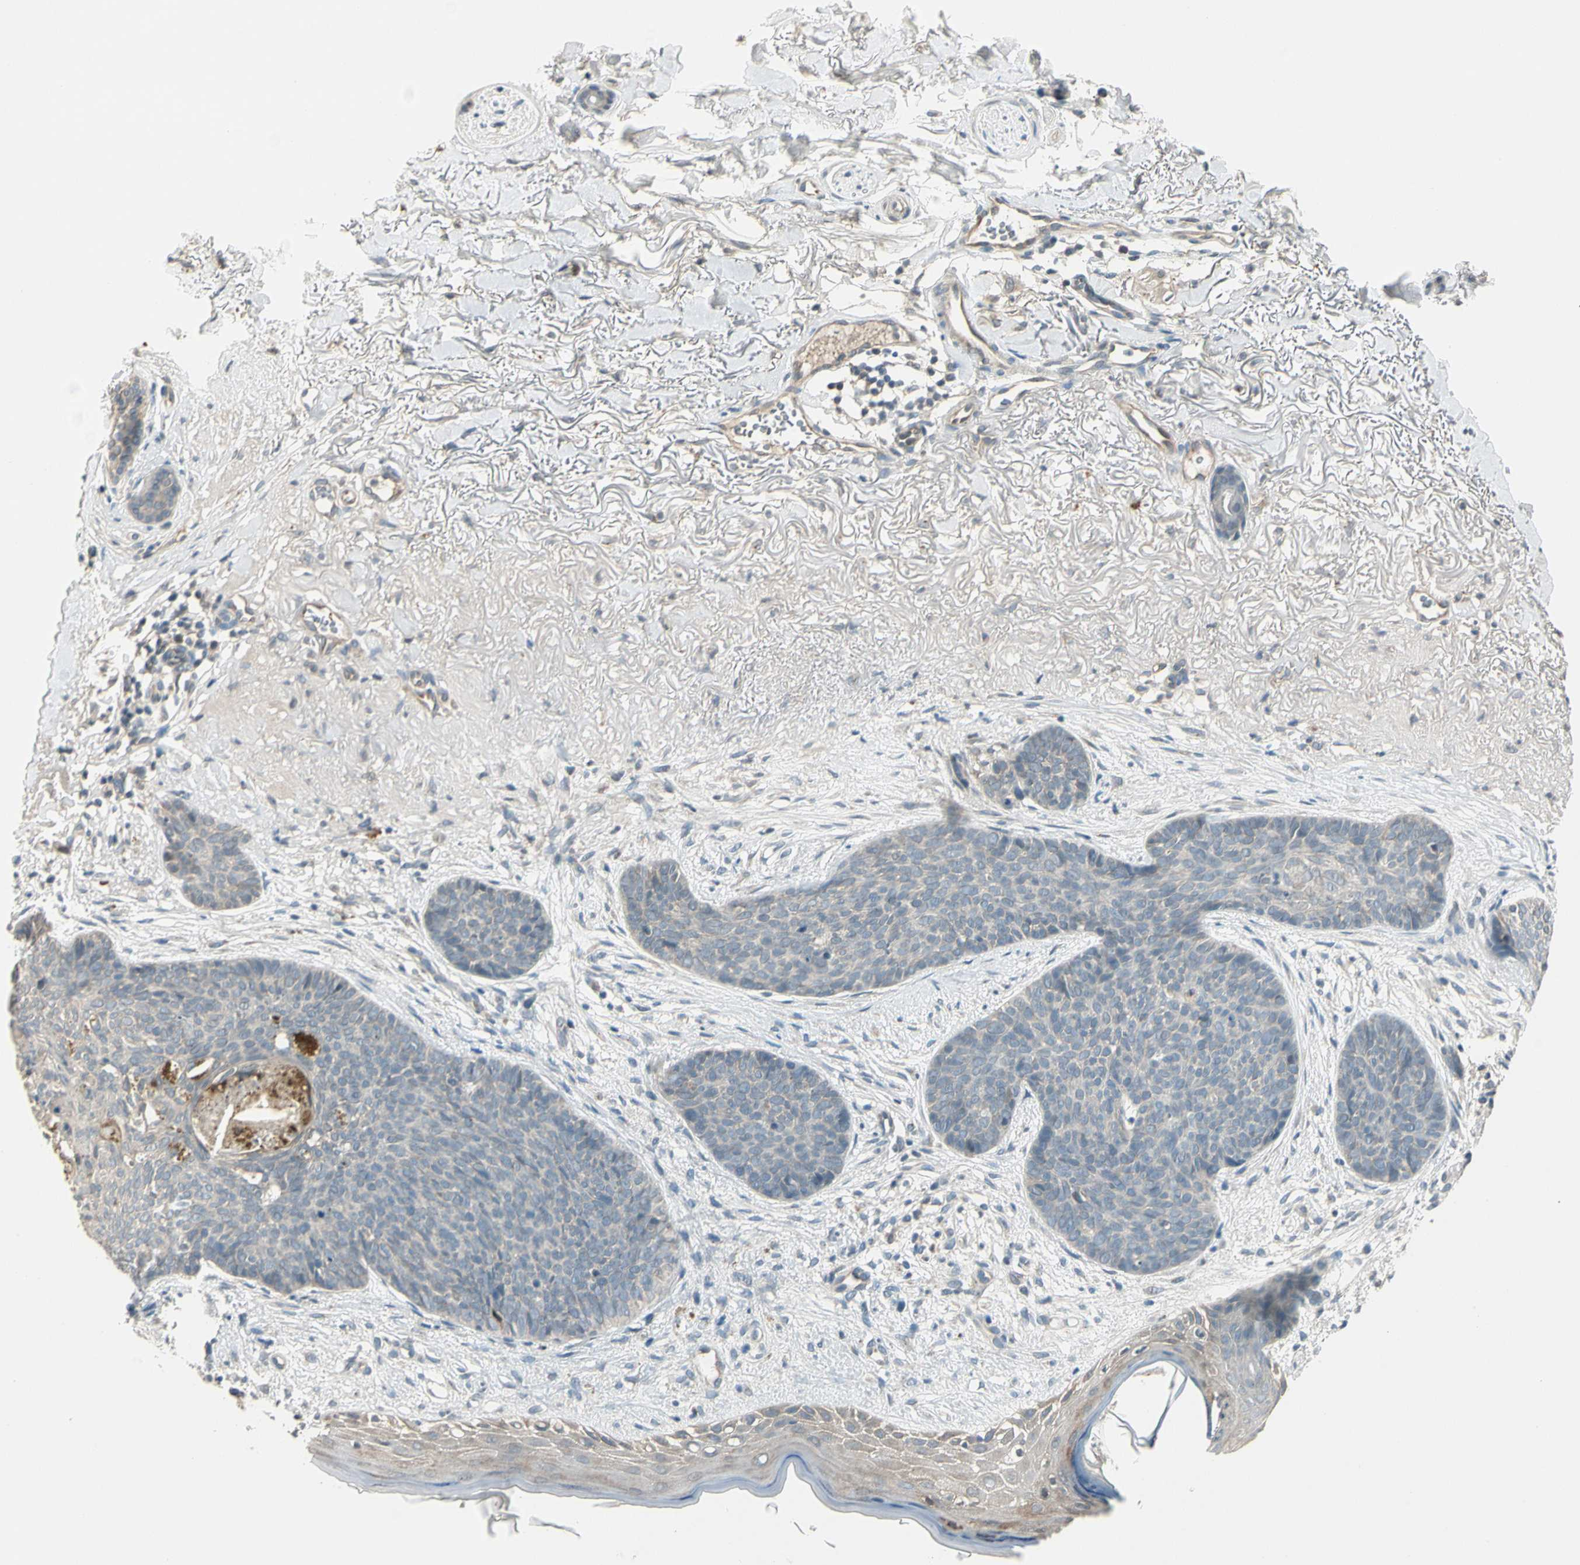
{"staining": {"intensity": "negative", "quantity": "none", "location": "none"}, "tissue": "skin cancer", "cell_type": "Tumor cells", "image_type": "cancer", "snomed": [{"axis": "morphology", "description": "Normal tissue, NOS"}, {"axis": "morphology", "description": "Basal cell carcinoma"}, {"axis": "topography", "description": "Skin"}], "caption": "Micrograph shows no significant protein positivity in tumor cells of skin cancer. Brightfield microscopy of IHC stained with DAB (brown) and hematoxylin (blue), captured at high magnification.", "gene": "PCDHB15", "patient": {"sex": "female", "age": 70}}